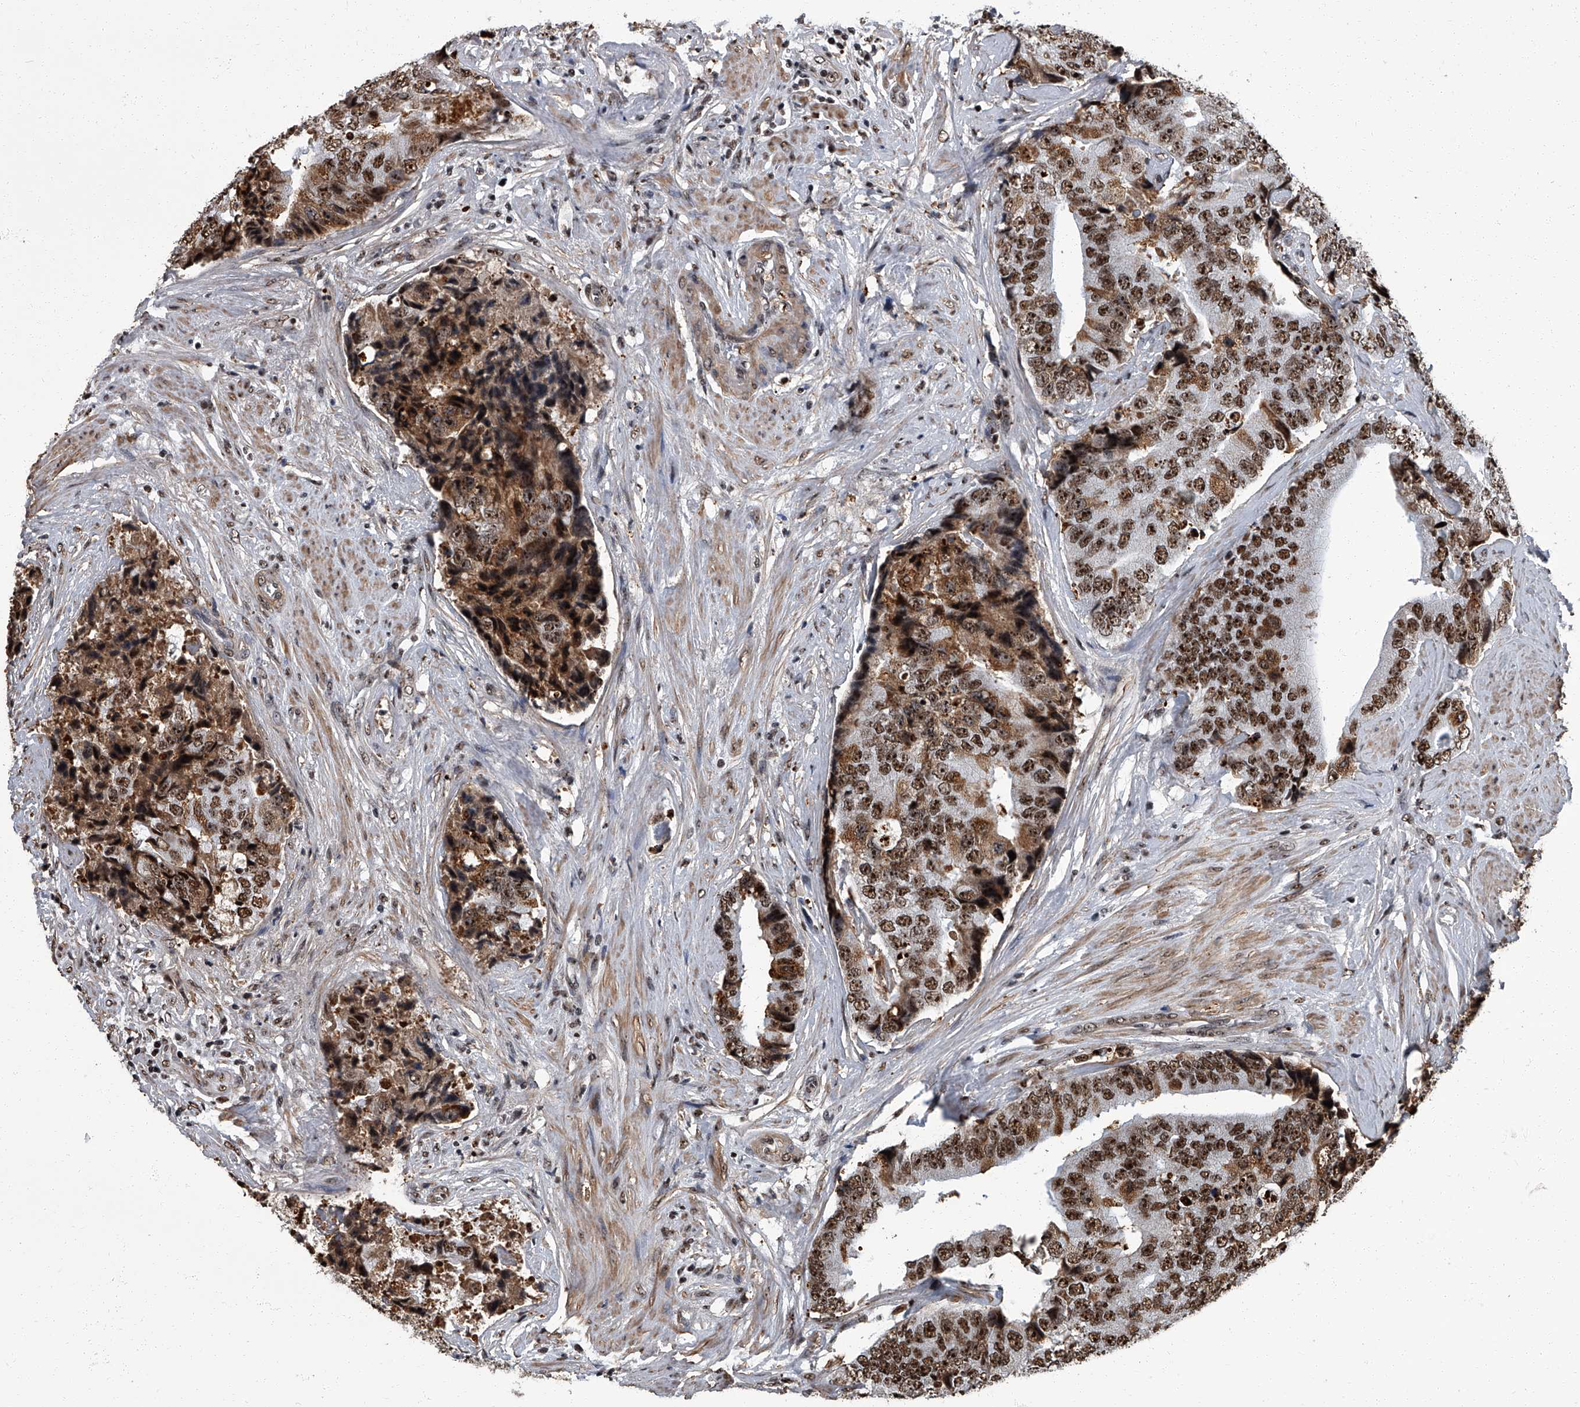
{"staining": {"intensity": "strong", "quantity": ">75%", "location": "nuclear"}, "tissue": "prostate cancer", "cell_type": "Tumor cells", "image_type": "cancer", "snomed": [{"axis": "morphology", "description": "Adenocarcinoma, High grade"}, {"axis": "topography", "description": "Prostate"}], "caption": "The image demonstrates immunohistochemical staining of prostate cancer (adenocarcinoma (high-grade)). There is strong nuclear expression is seen in about >75% of tumor cells. The protein of interest is shown in brown color, while the nuclei are stained blue.", "gene": "ZNF518B", "patient": {"sex": "male", "age": 70}}